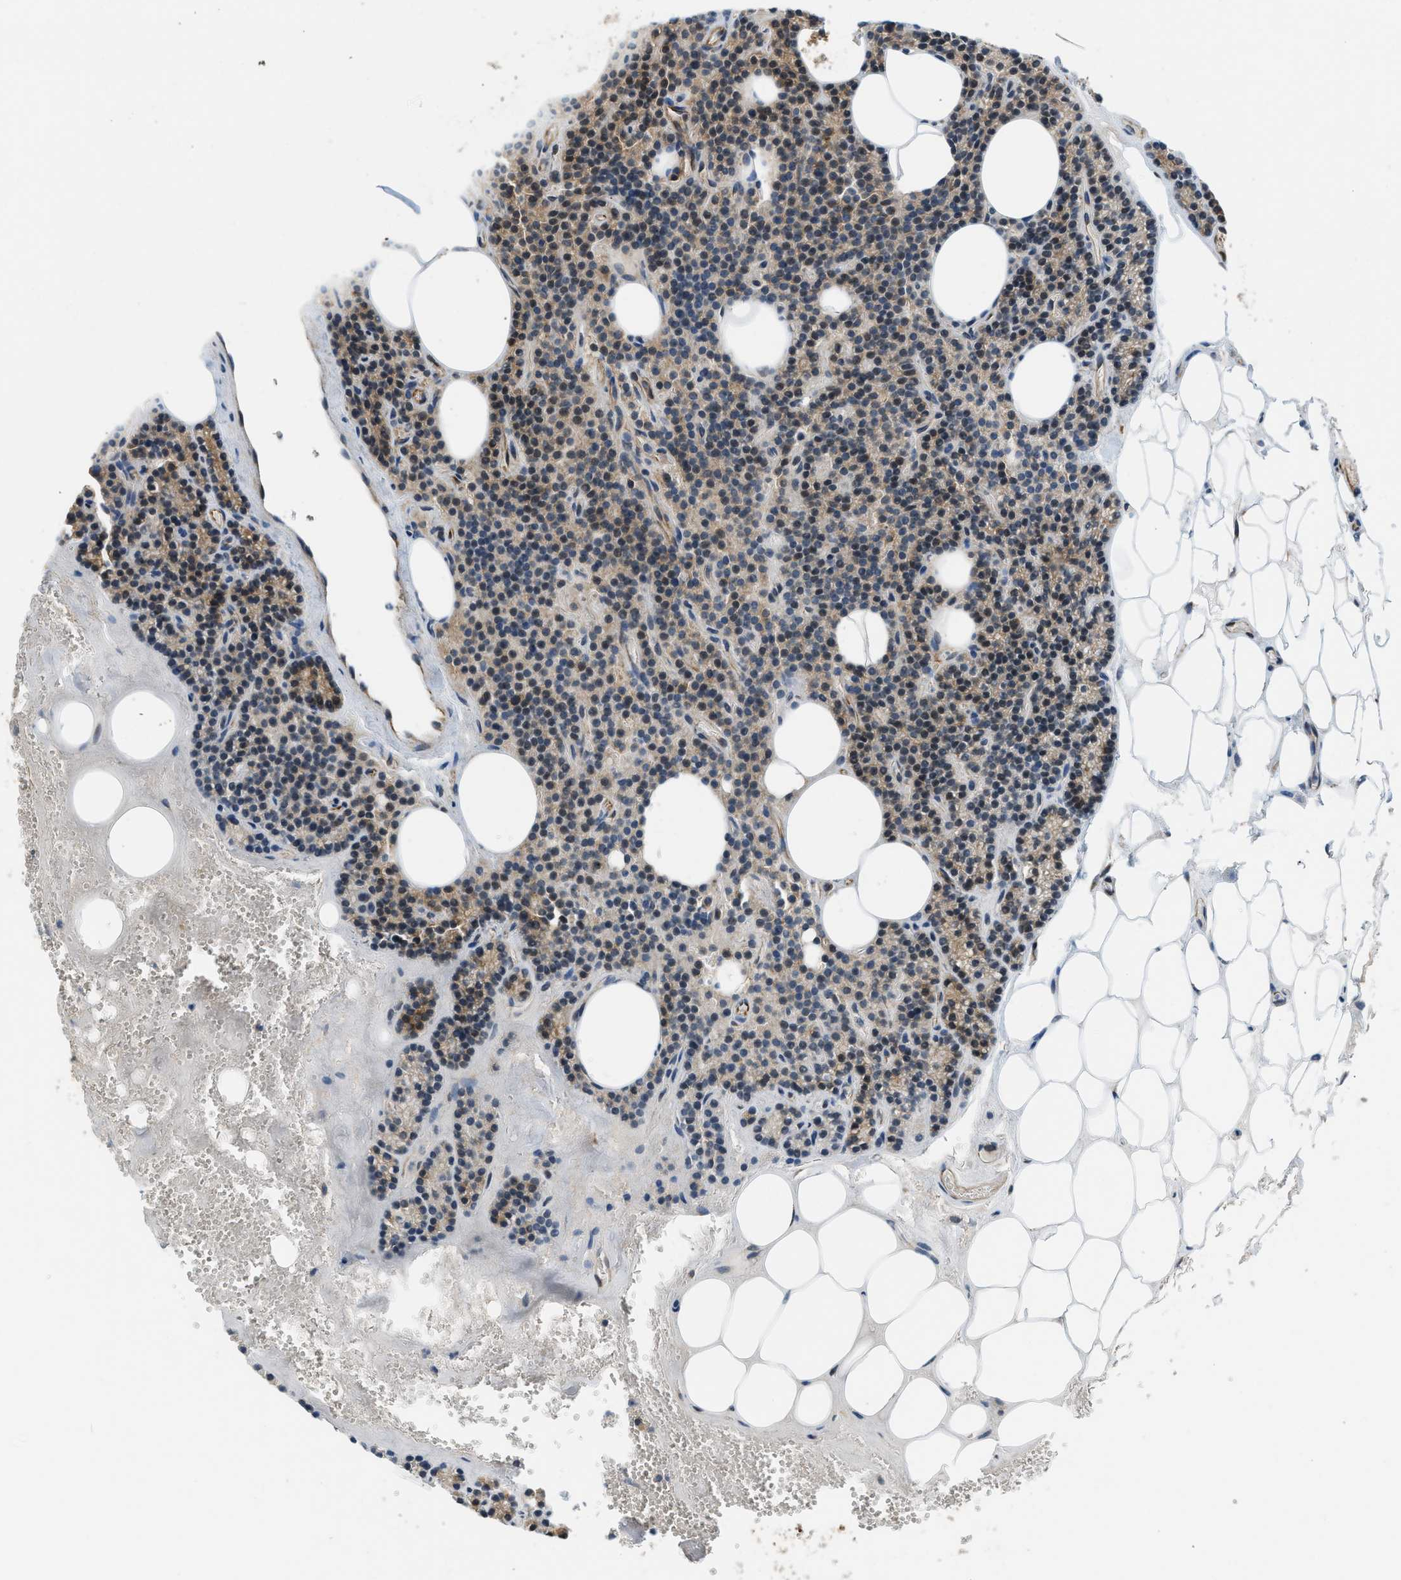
{"staining": {"intensity": "moderate", "quantity": ">75%", "location": "cytoplasmic/membranous"}, "tissue": "parathyroid gland", "cell_type": "Glandular cells", "image_type": "normal", "snomed": [{"axis": "morphology", "description": "Normal tissue, NOS"}, {"axis": "morphology", "description": "Adenoma, NOS"}, {"axis": "topography", "description": "Parathyroid gland"}], "caption": "A high-resolution histopathology image shows immunohistochemistry (IHC) staining of normal parathyroid gland, which displays moderate cytoplasmic/membranous staining in about >75% of glandular cells. (Stains: DAB (3,3'-diaminobenzidine) in brown, nuclei in blue, Microscopy: brightfield microscopy at high magnification).", "gene": "ALOX12", "patient": {"sex": "female", "age": 43}}